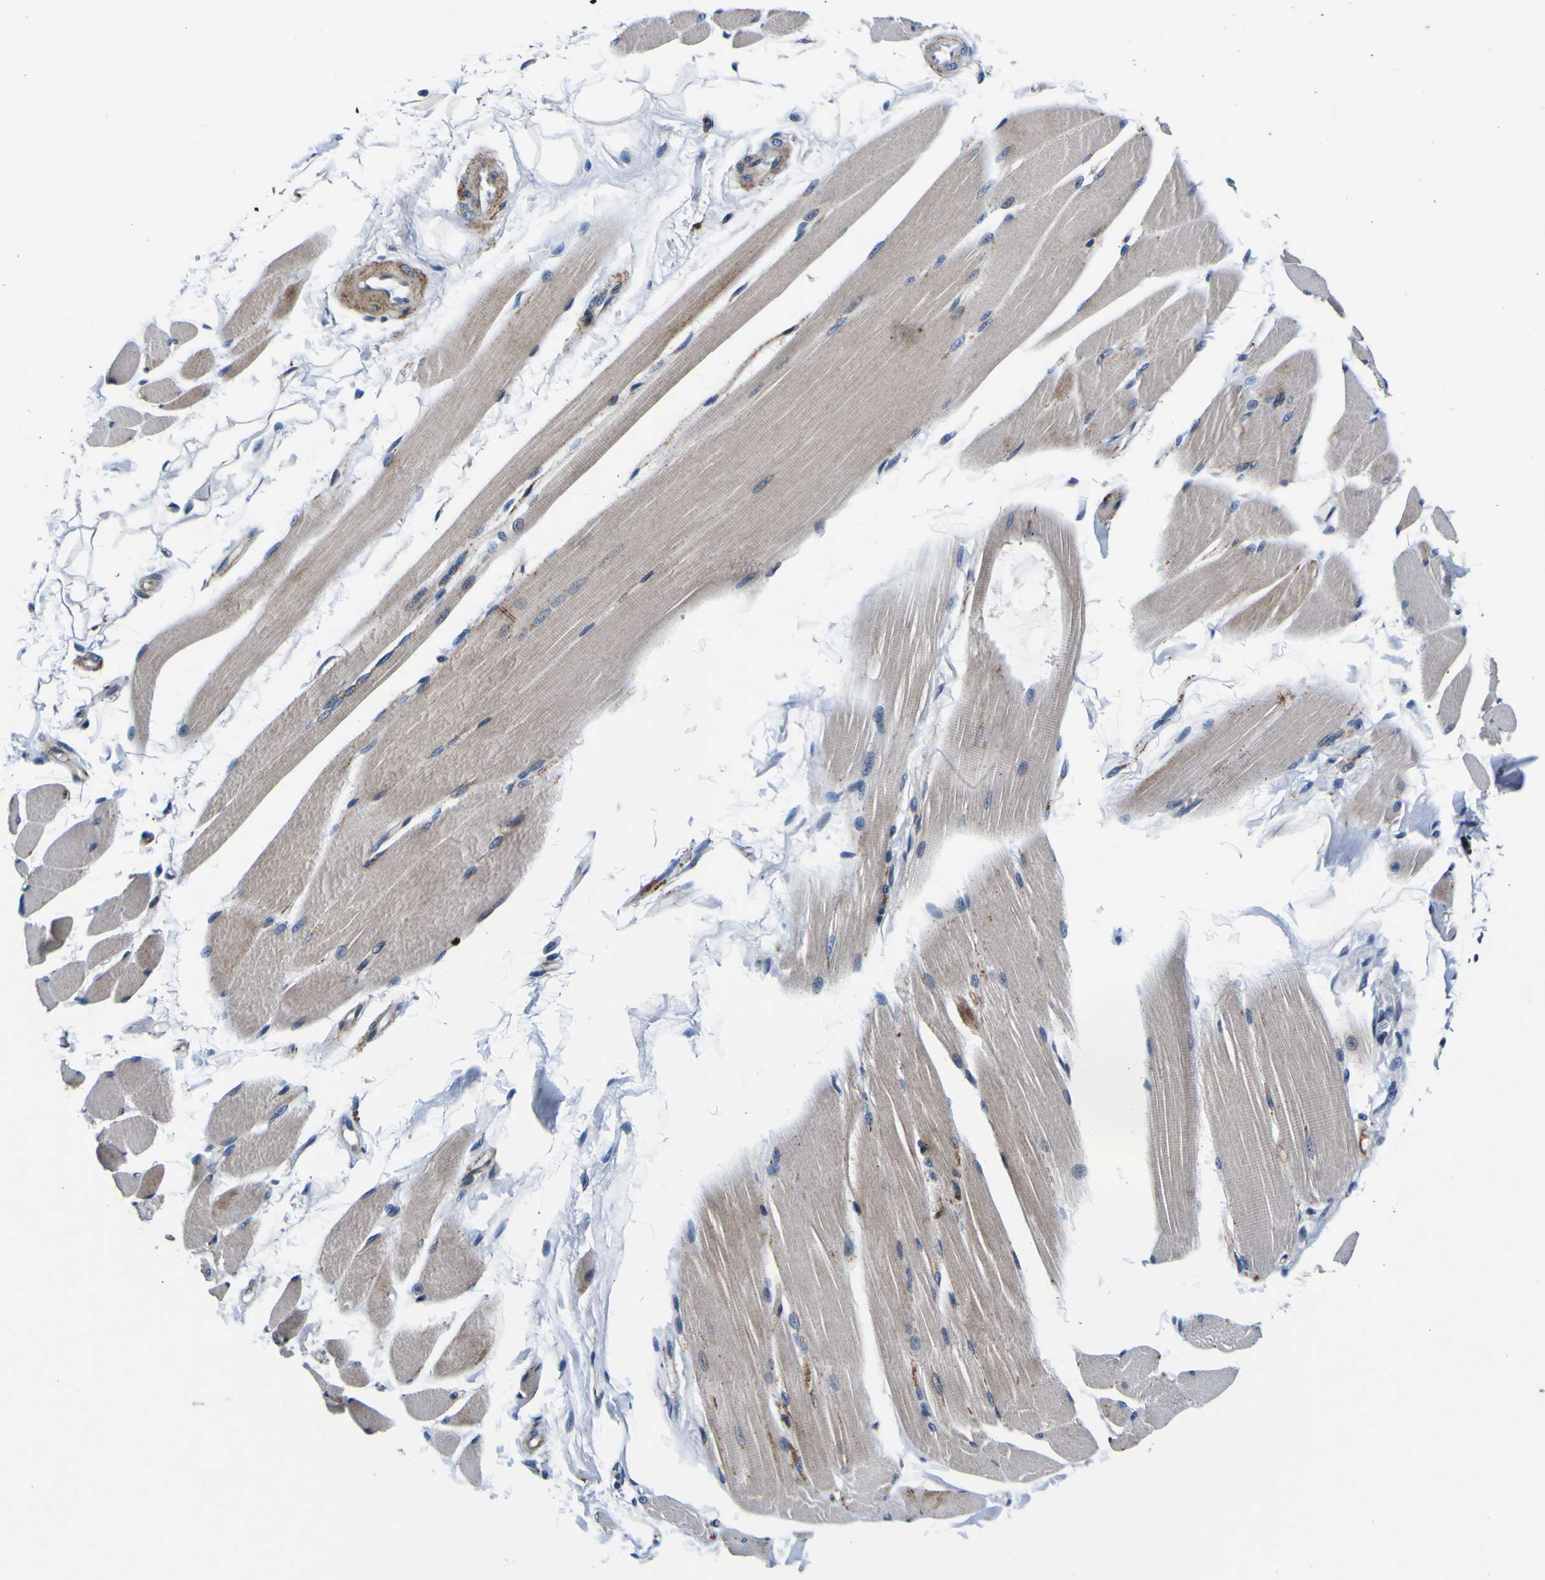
{"staining": {"intensity": "moderate", "quantity": ">75%", "location": "cytoplasmic/membranous"}, "tissue": "skeletal muscle", "cell_type": "Myocytes", "image_type": "normal", "snomed": [{"axis": "morphology", "description": "Normal tissue, NOS"}, {"axis": "topography", "description": "Skeletal muscle"}, {"axis": "topography", "description": "Peripheral nerve tissue"}], "caption": "Myocytes reveal medium levels of moderate cytoplasmic/membranous staining in about >75% of cells in unremarkable skeletal muscle. (DAB (3,3'-diaminobenzidine) IHC with brightfield microscopy, high magnification).", "gene": "AGAP3", "patient": {"sex": "female", "age": 84}}